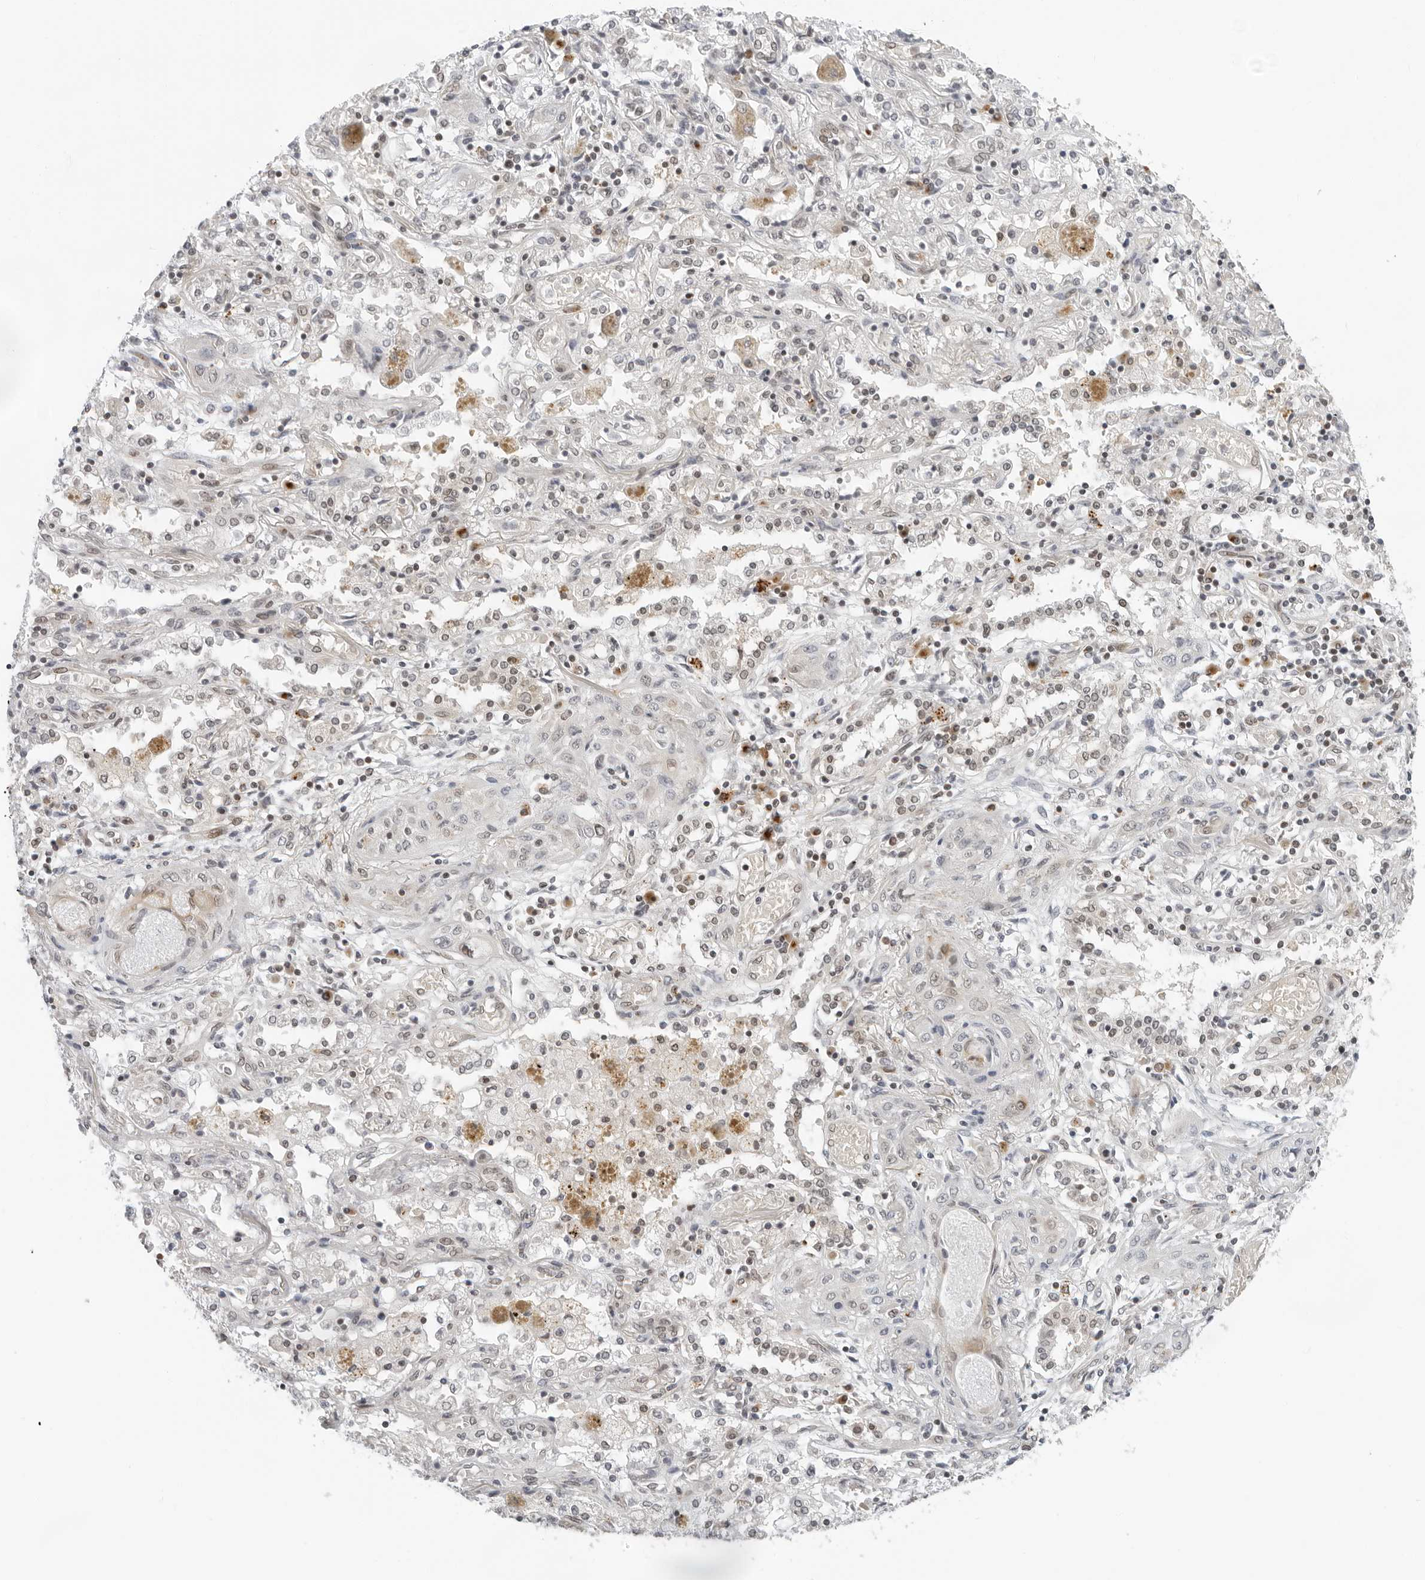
{"staining": {"intensity": "negative", "quantity": "none", "location": "none"}, "tissue": "lung cancer", "cell_type": "Tumor cells", "image_type": "cancer", "snomed": [{"axis": "morphology", "description": "Squamous cell carcinoma, NOS"}, {"axis": "topography", "description": "Lung"}], "caption": "An IHC micrograph of lung cancer (squamous cell carcinoma) is shown. There is no staining in tumor cells of lung cancer (squamous cell carcinoma).", "gene": "TOX4", "patient": {"sex": "female", "age": 47}}